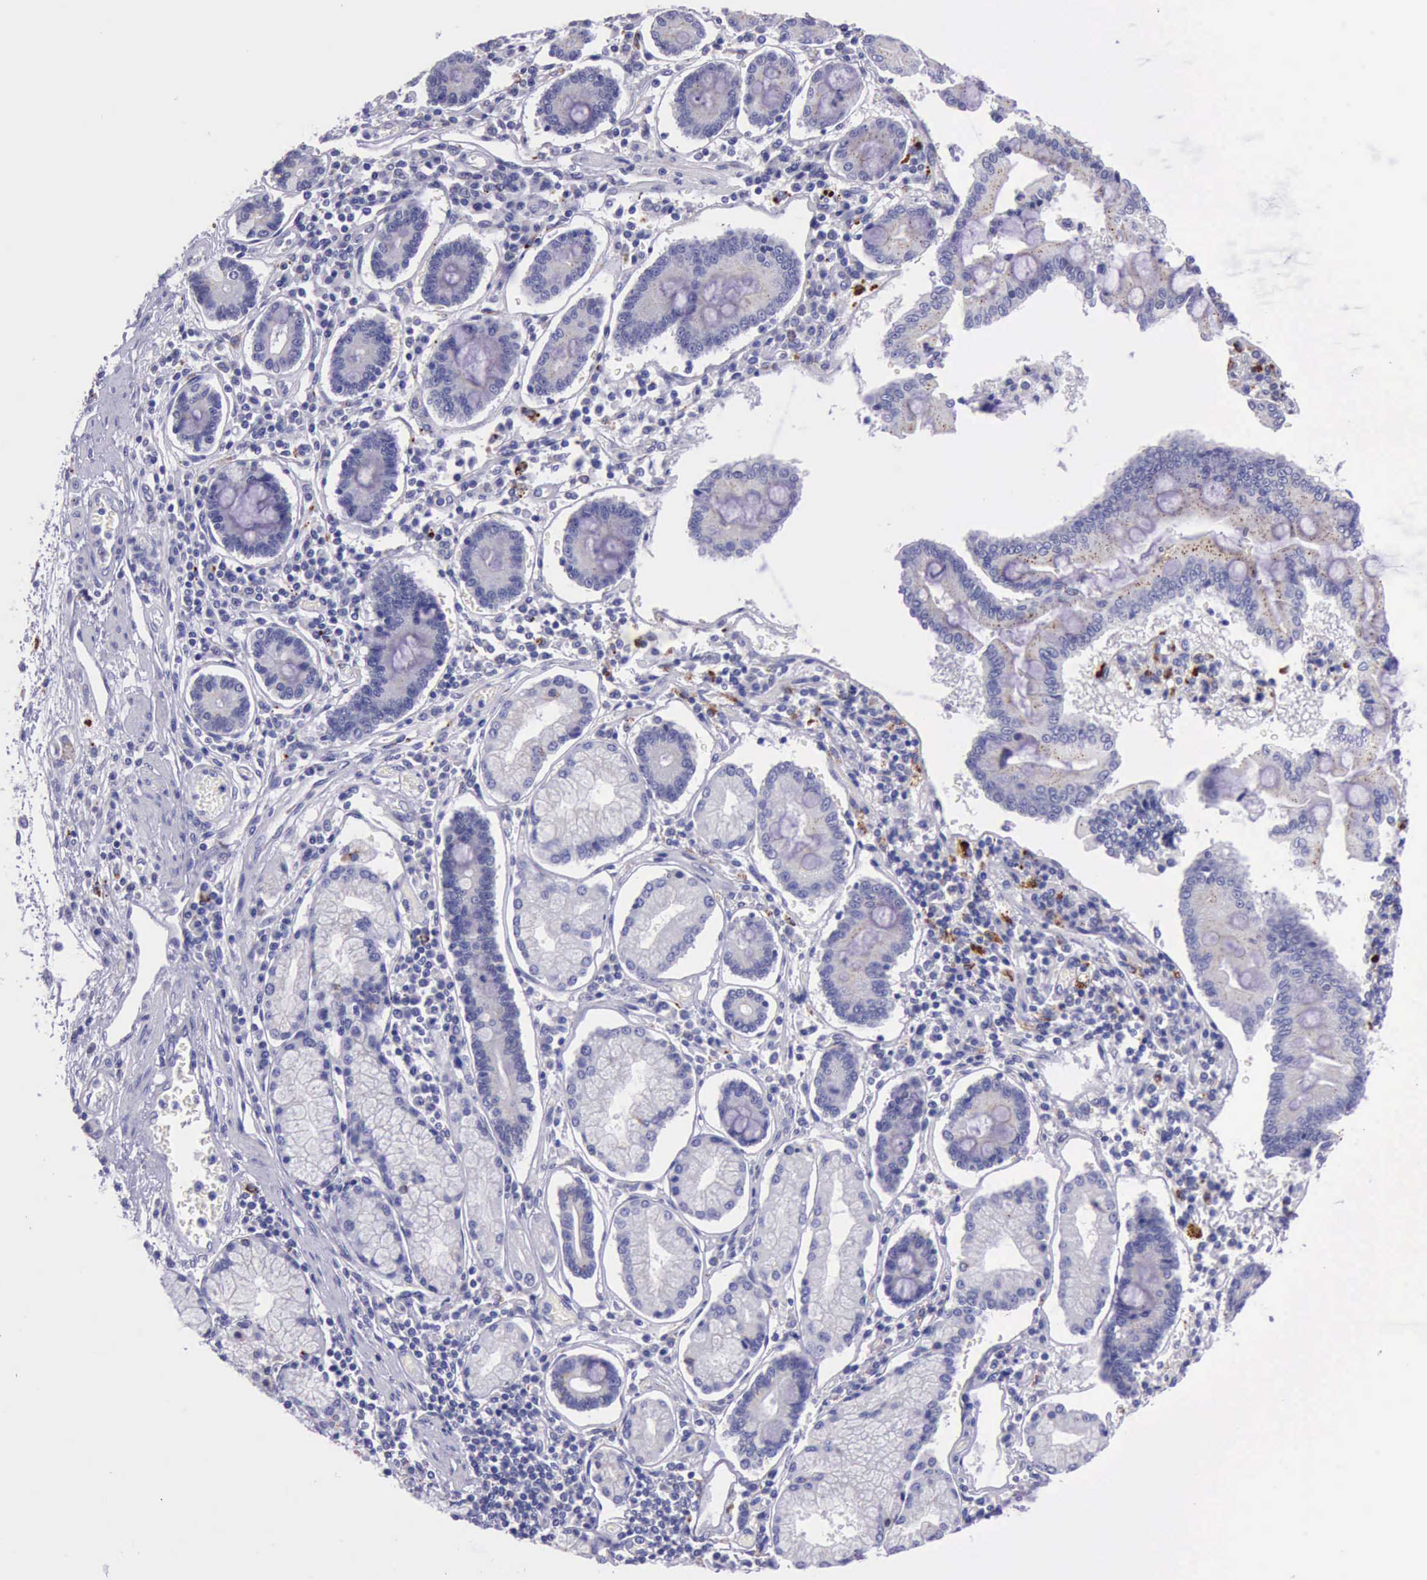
{"staining": {"intensity": "negative", "quantity": "none", "location": "none"}, "tissue": "pancreatic cancer", "cell_type": "Tumor cells", "image_type": "cancer", "snomed": [{"axis": "morphology", "description": "Adenocarcinoma, NOS"}, {"axis": "topography", "description": "Pancreas"}], "caption": "This is a image of immunohistochemistry (IHC) staining of pancreatic cancer, which shows no staining in tumor cells.", "gene": "GLA", "patient": {"sex": "female", "age": 57}}